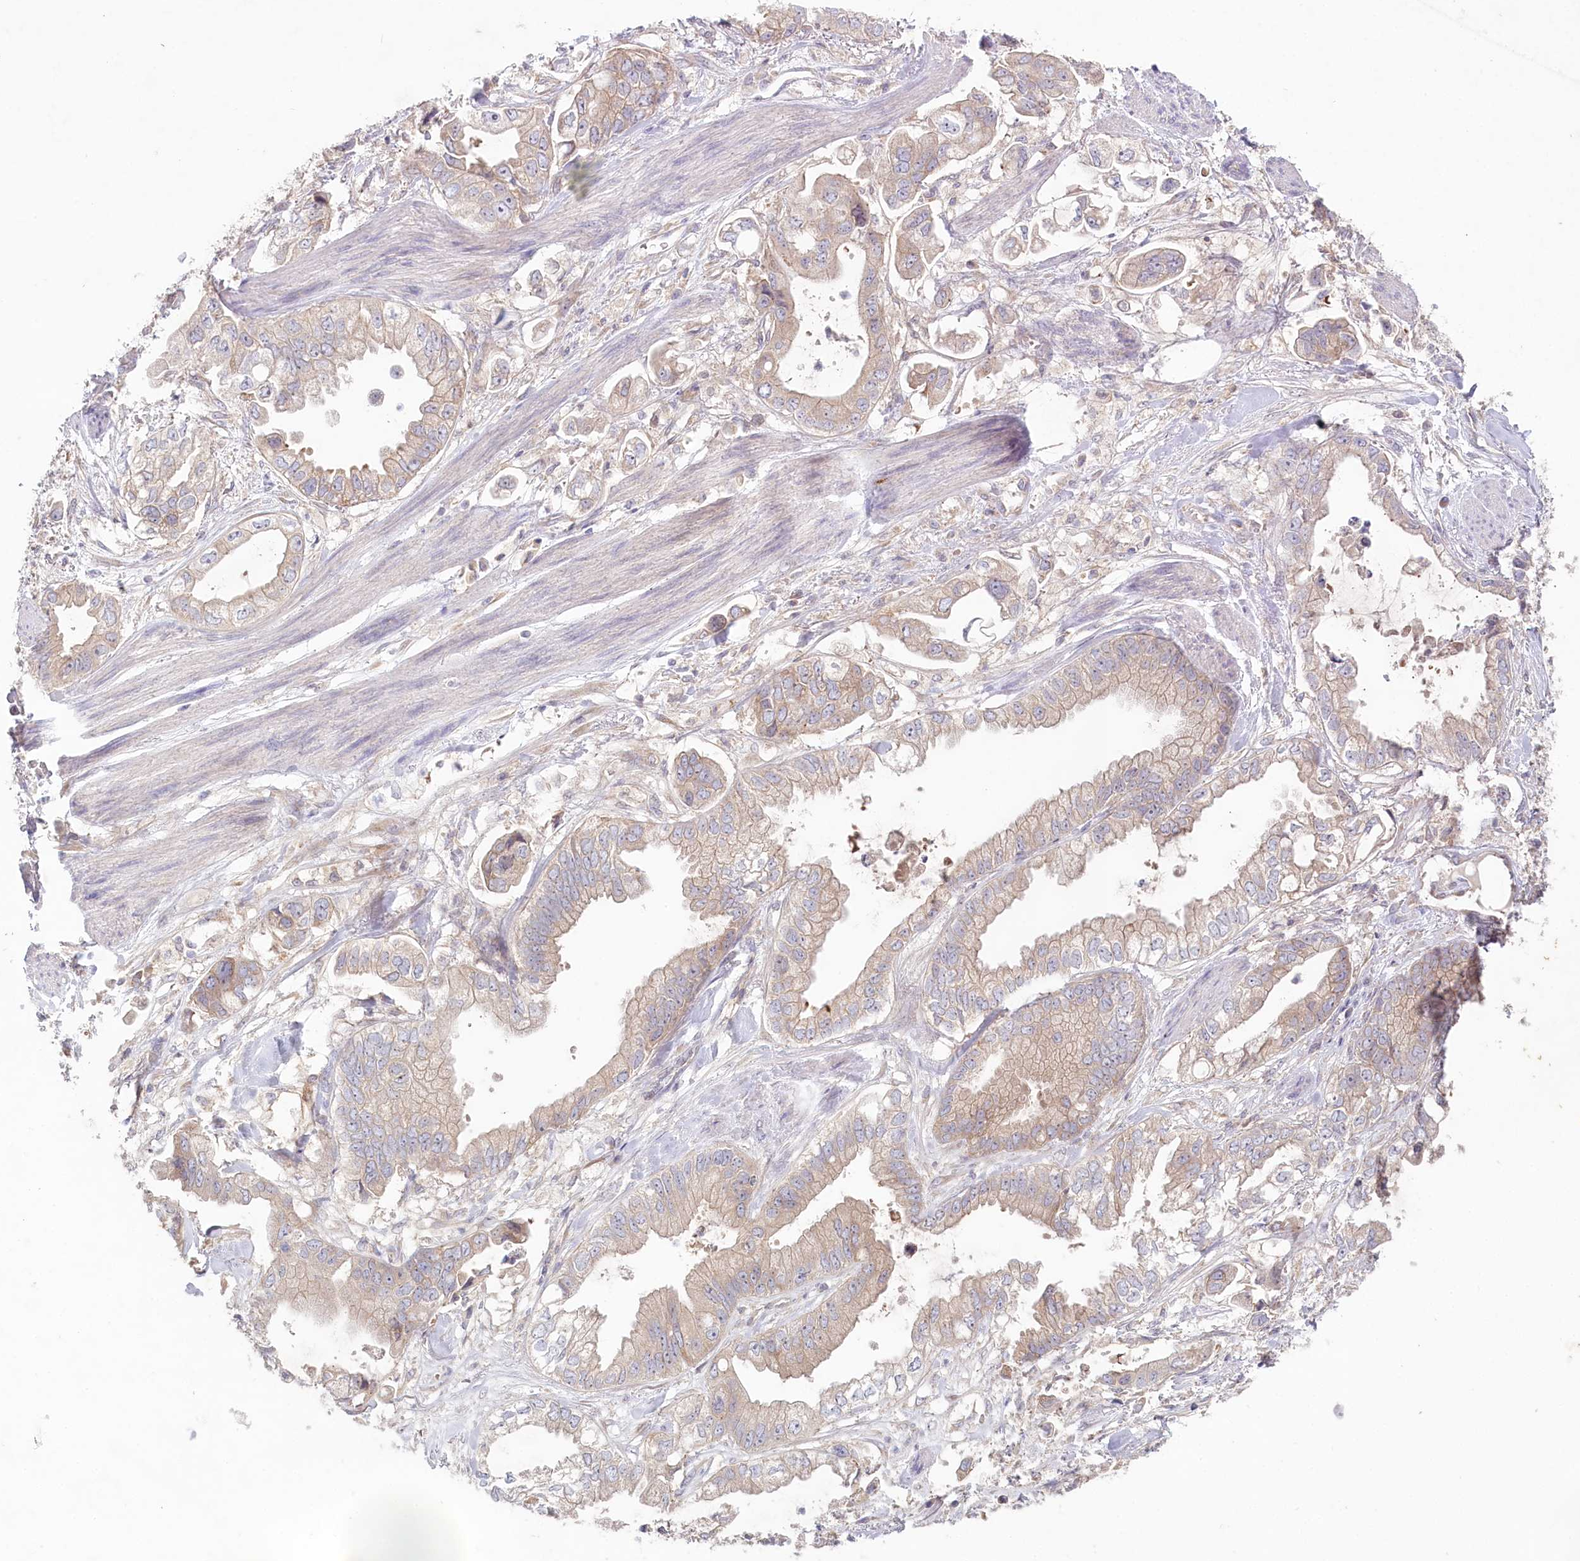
{"staining": {"intensity": "weak", "quantity": "<25%", "location": "cytoplasmic/membranous"}, "tissue": "stomach cancer", "cell_type": "Tumor cells", "image_type": "cancer", "snomed": [{"axis": "morphology", "description": "Adenocarcinoma, NOS"}, {"axis": "topography", "description": "Stomach"}], "caption": "This is a photomicrograph of IHC staining of adenocarcinoma (stomach), which shows no staining in tumor cells.", "gene": "TNIP1", "patient": {"sex": "male", "age": 62}}